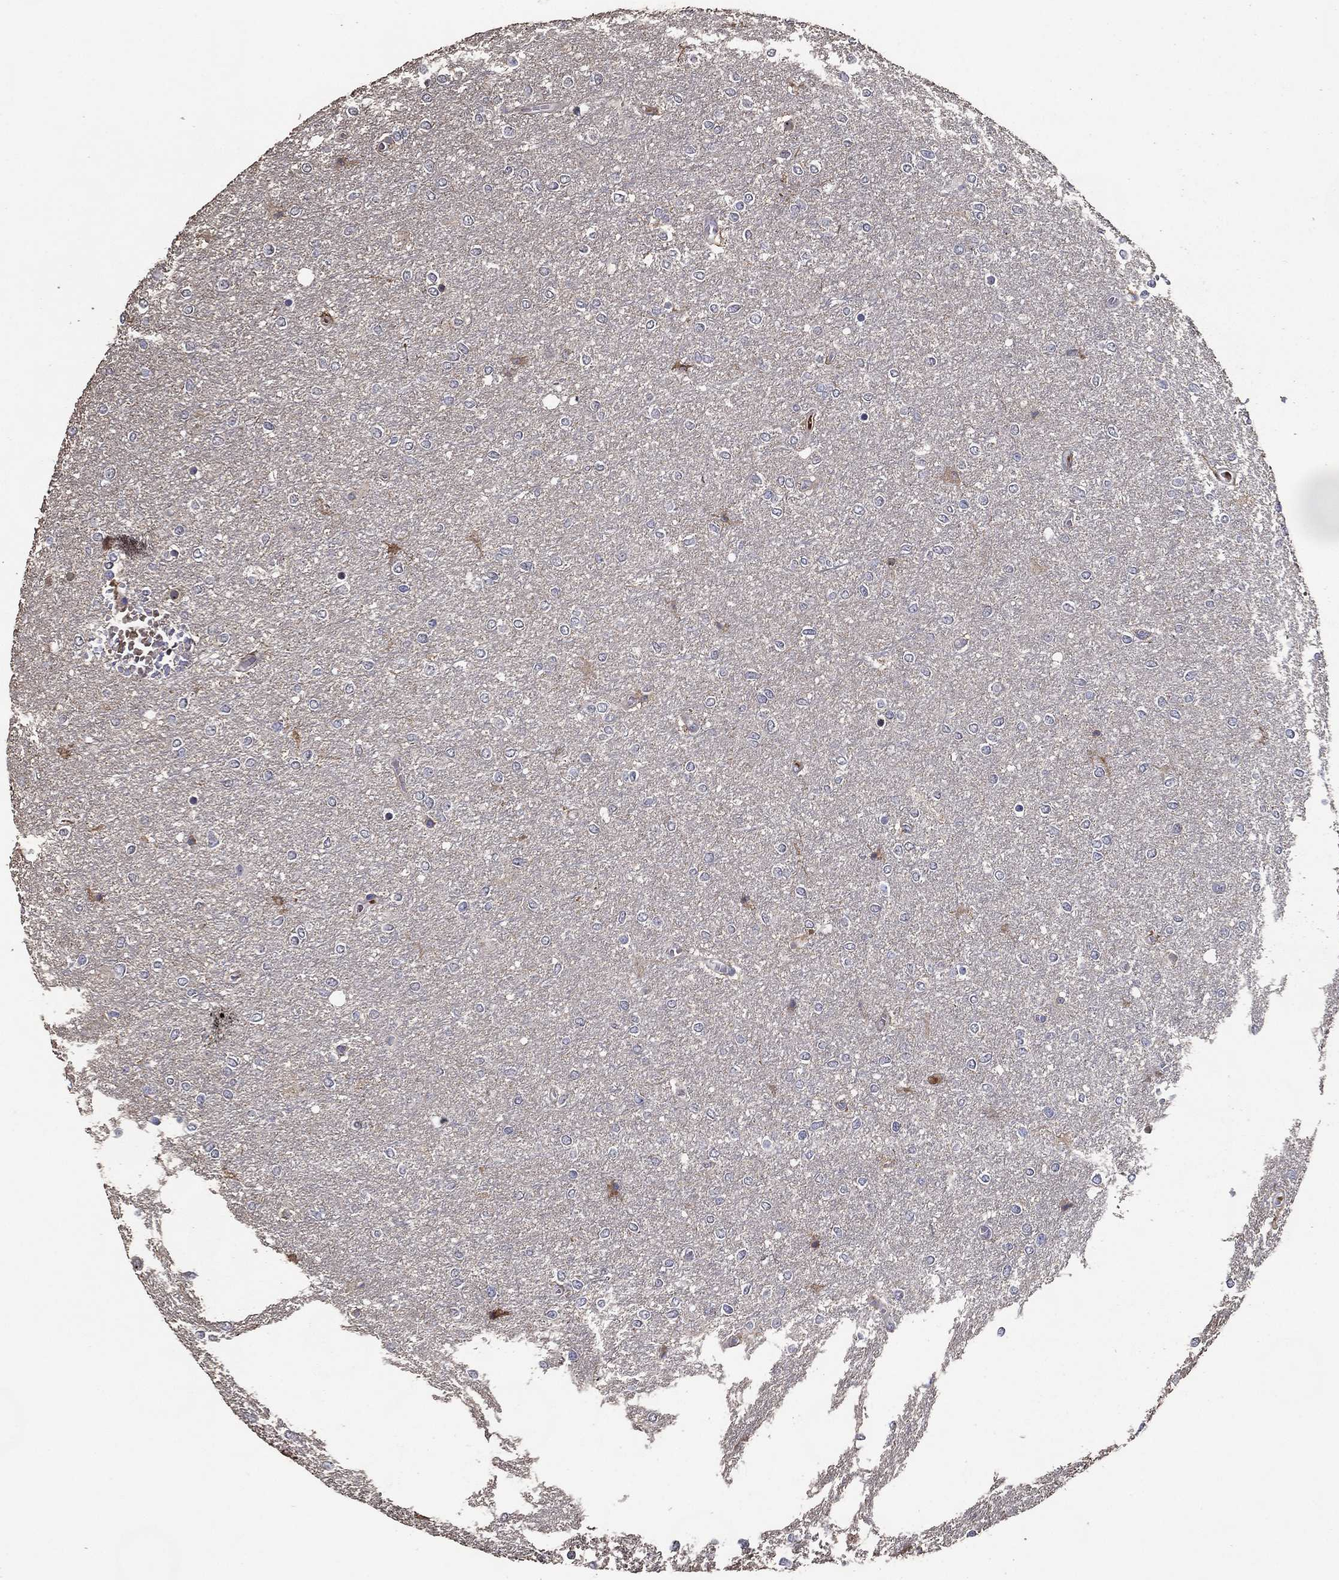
{"staining": {"intensity": "negative", "quantity": "none", "location": "none"}, "tissue": "glioma", "cell_type": "Tumor cells", "image_type": "cancer", "snomed": [{"axis": "morphology", "description": "Glioma, malignant, High grade"}, {"axis": "topography", "description": "Brain"}], "caption": "The immunohistochemistry (IHC) image has no significant expression in tumor cells of high-grade glioma (malignant) tissue.", "gene": "EFNA1", "patient": {"sex": "female", "age": 61}}